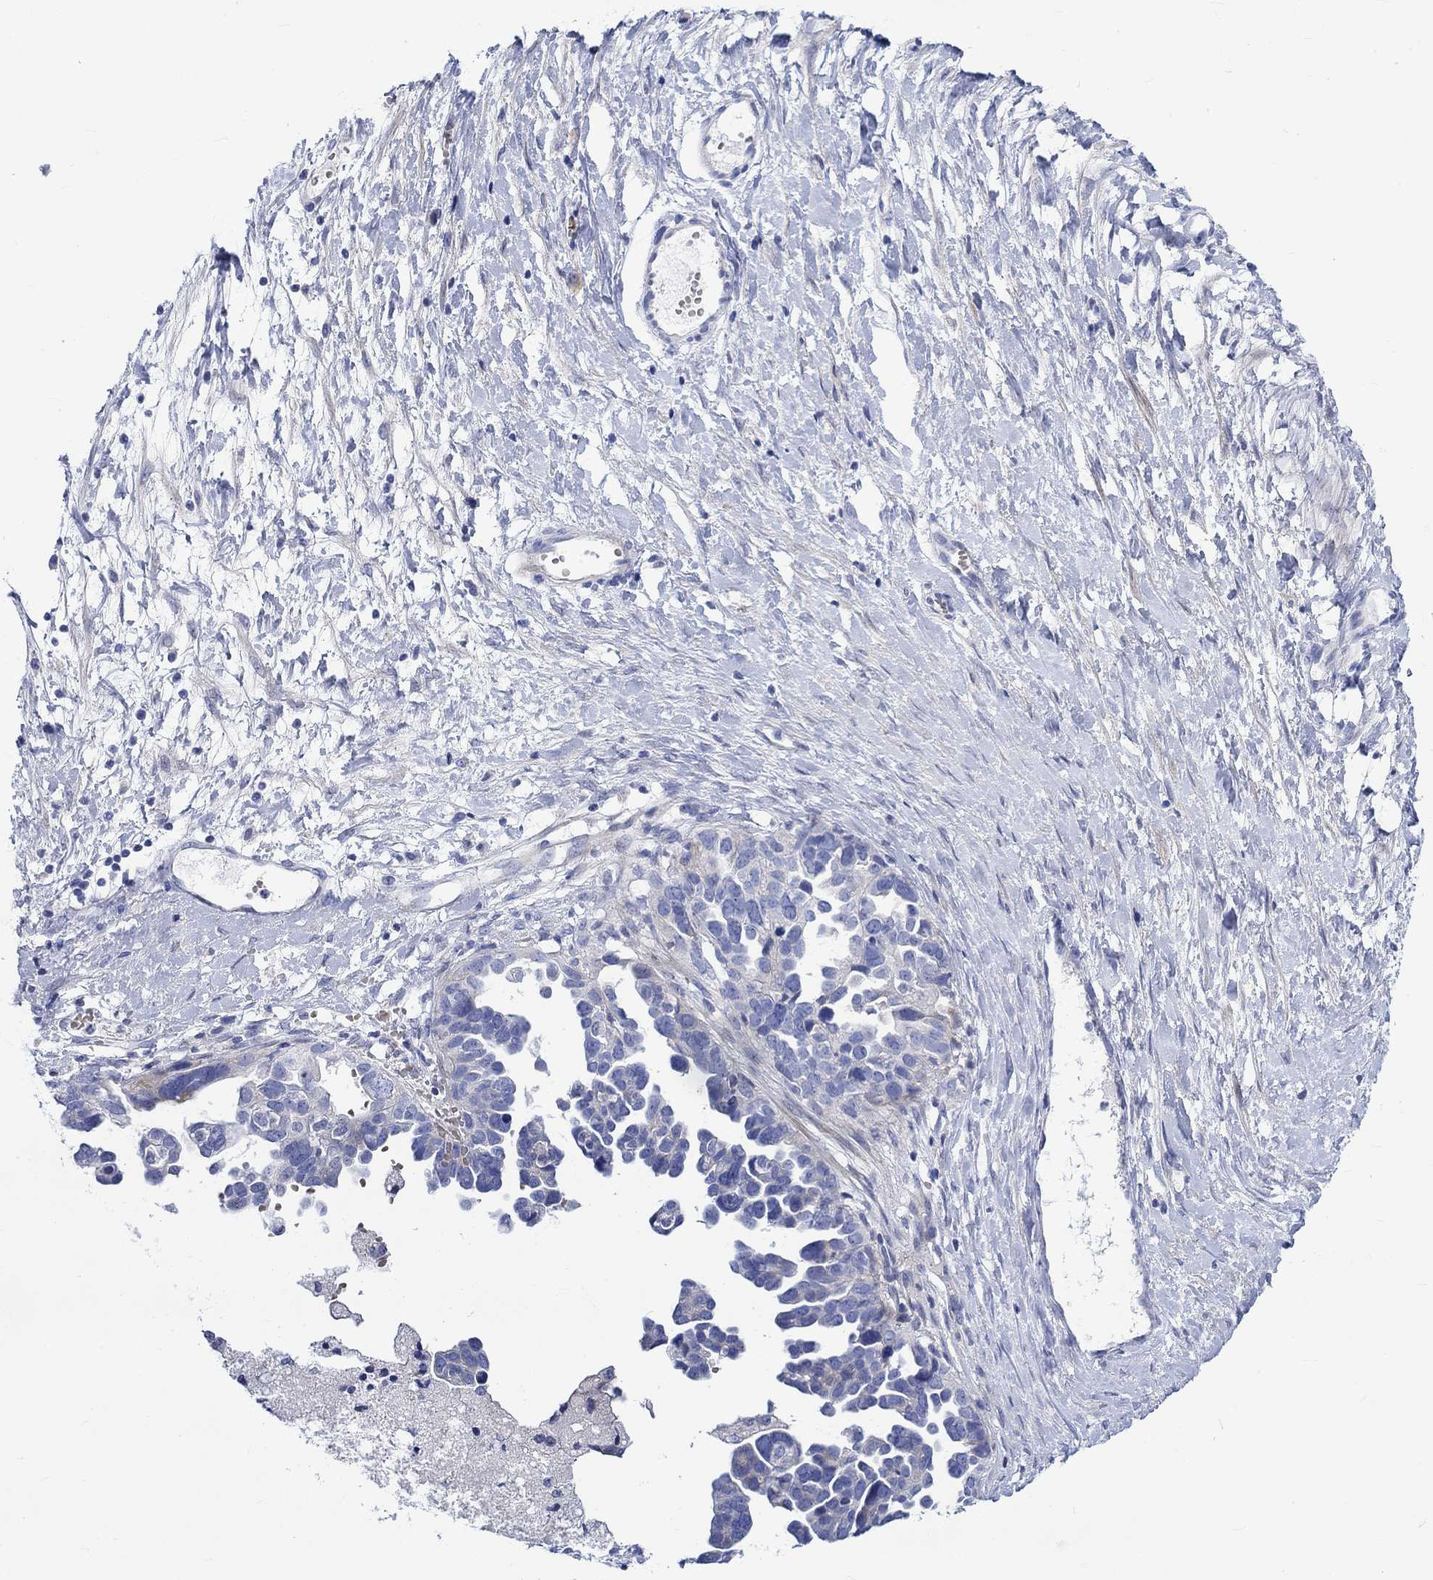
{"staining": {"intensity": "negative", "quantity": "none", "location": "none"}, "tissue": "ovarian cancer", "cell_type": "Tumor cells", "image_type": "cancer", "snomed": [{"axis": "morphology", "description": "Cystadenocarcinoma, serous, NOS"}, {"axis": "topography", "description": "Ovary"}], "caption": "Tumor cells are negative for protein expression in human serous cystadenocarcinoma (ovarian). The staining was performed using DAB (3,3'-diaminobenzidine) to visualize the protein expression in brown, while the nuclei were stained in blue with hematoxylin (Magnification: 20x).", "gene": "NRIP3", "patient": {"sex": "female", "age": 54}}